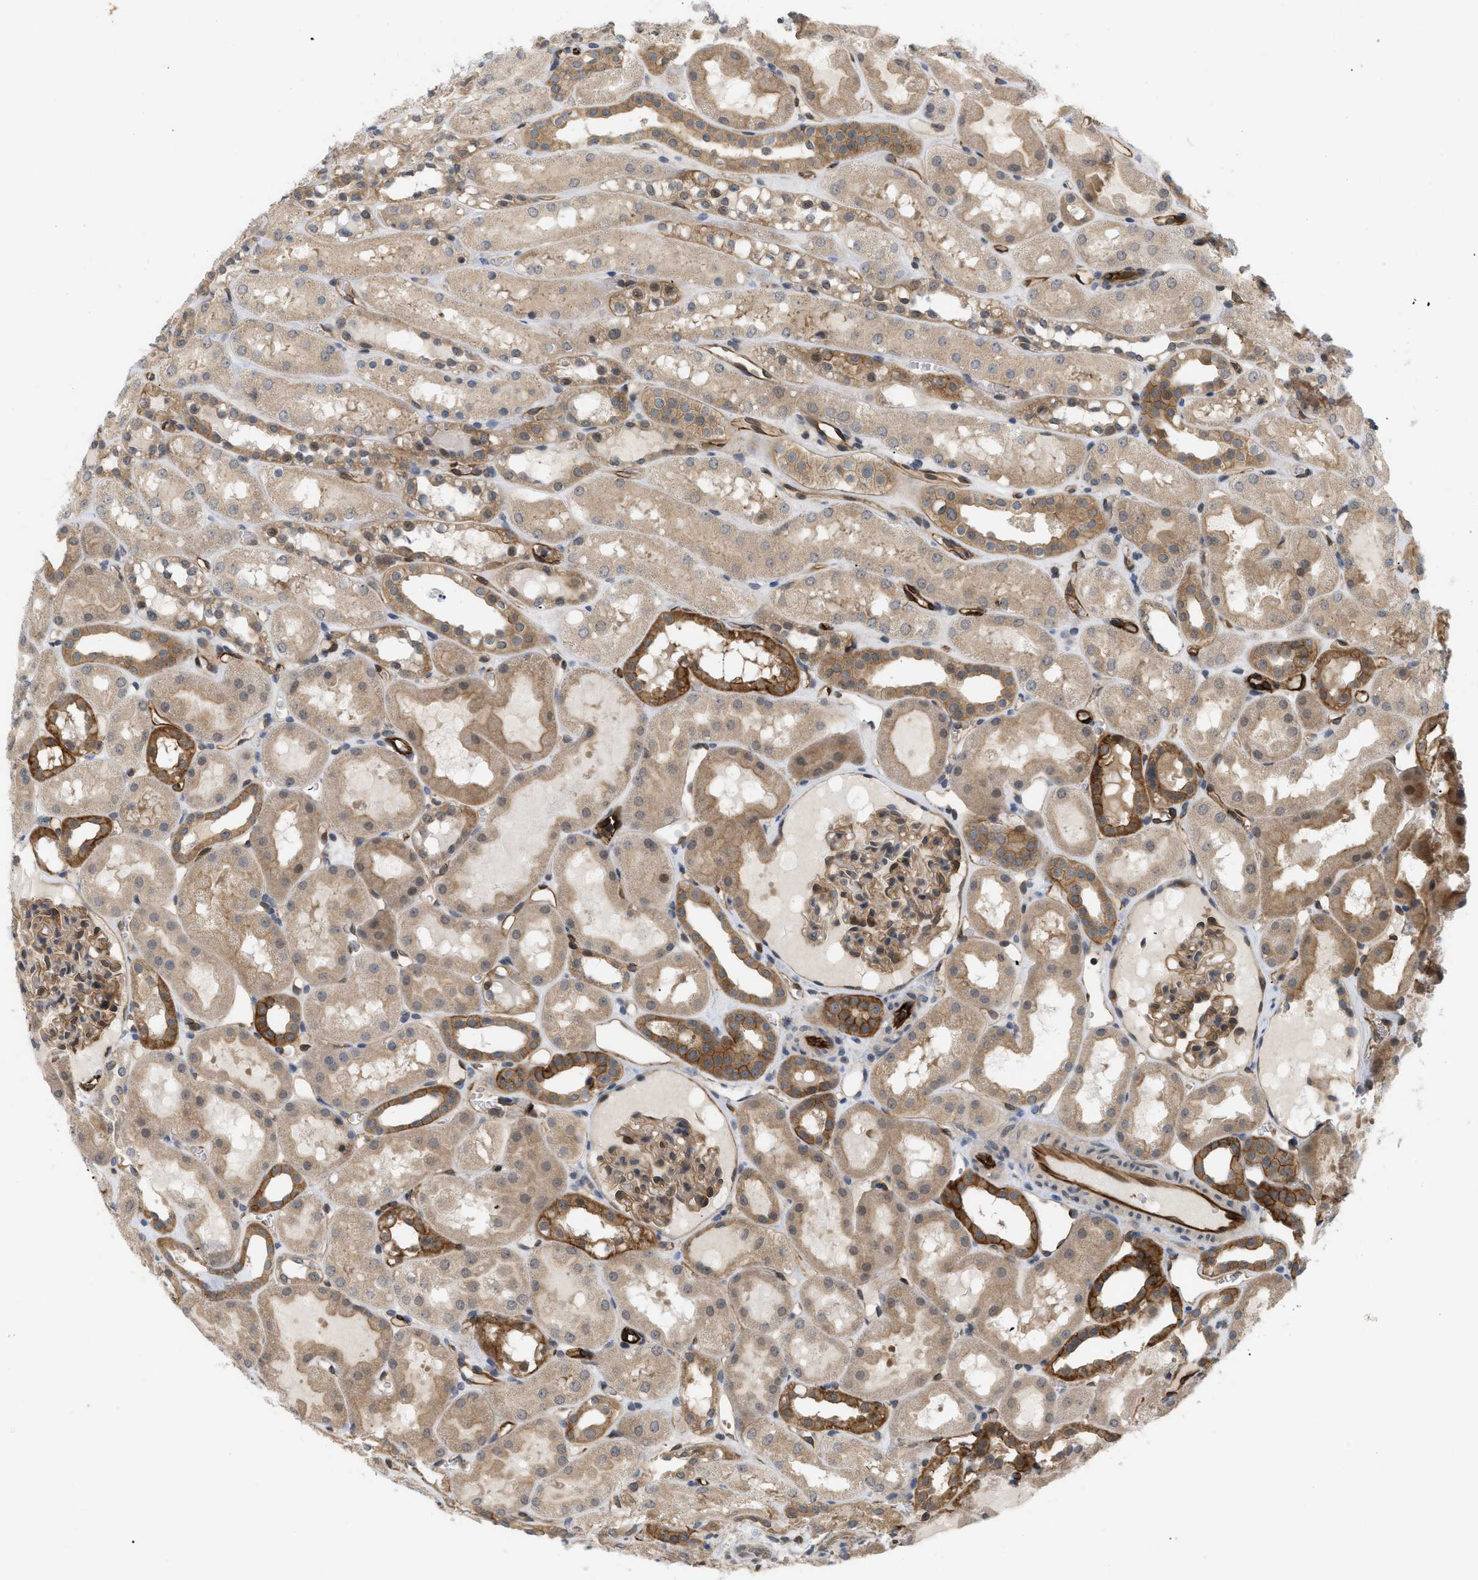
{"staining": {"intensity": "moderate", "quantity": ">75%", "location": "cytoplasmic/membranous"}, "tissue": "kidney", "cell_type": "Cells in glomeruli", "image_type": "normal", "snomed": [{"axis": "morphology", "description": "Normal tissue, NOS"}, {"axis": "topography", "description": "Kidney"}, {"axis": "topography", "description": "Urinary bladder"}], "caption": "Kidney stained with a brown dye shows moderate cytoplasmic/membranous positive positivity in approximately >75% of cells in glomeruli.", "gene": "PALMD", "patient": {"sex": "male", "age": 16}}